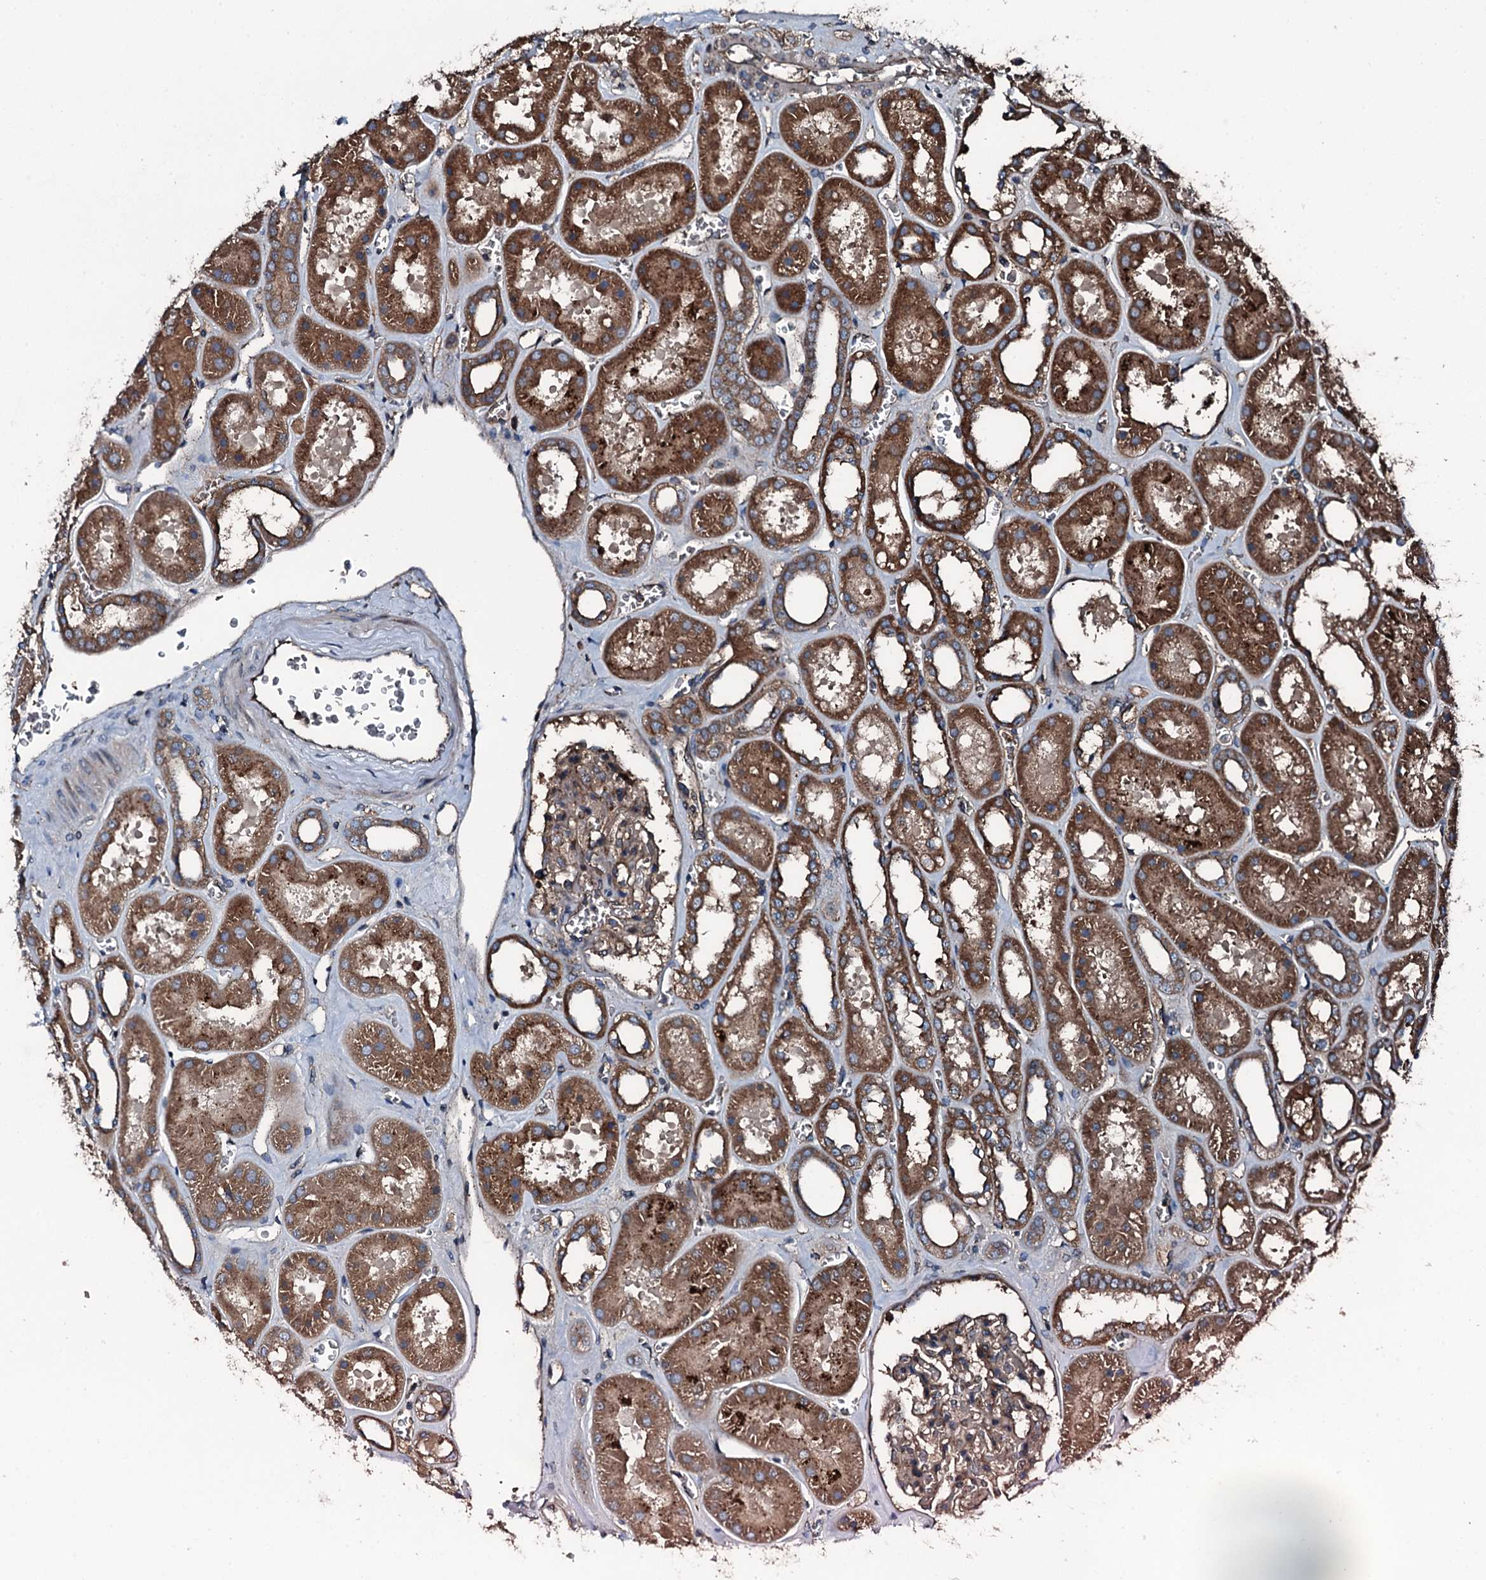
{"staining": {"intensity": "moderate", "quantity": "25%-75%", "location": "cytoplasmic/membranous"}, "tissue": "kidney", "cell_type": "Cells in glomeruli", "image_type": "normal", "snomed": [{"axis": "morphology", "description": "Normal tissue, NOS"}, {"axis": "topography", "description": "Kidney"}], "caption": "Protein analysis of benign kidney reveals moderate cytoplasmic/membranous staining in approximately 25%-75% of cells in glomeruli.", "gene": "TRIM7", "patient": {"sex": "female", "age": 41}}